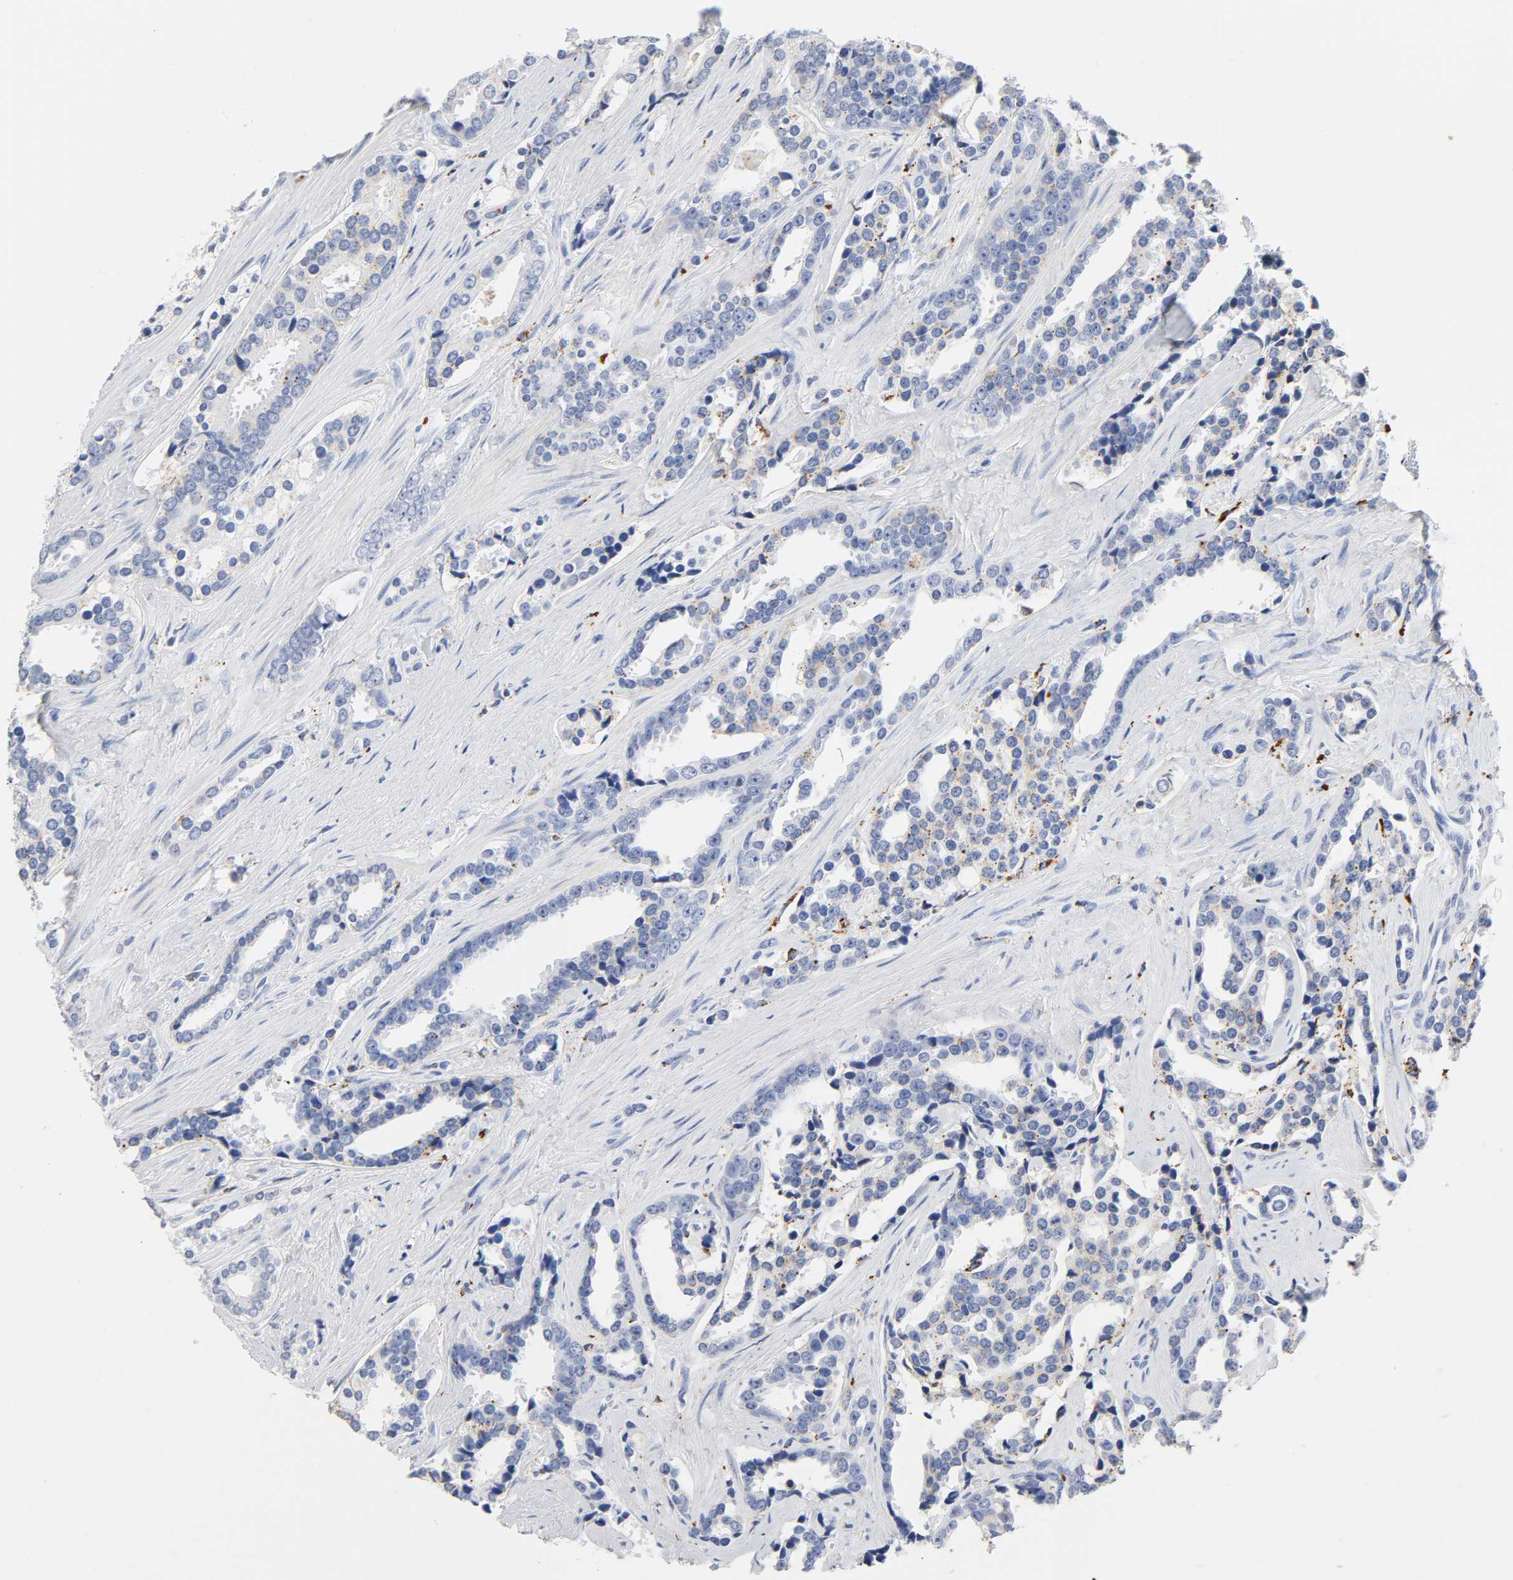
{"staining": {"intensity": "weak", "quantity": "<25%", "location": "cytoplasmic/membranous"}, "tissue": "prostate cancer", "cell_type": "Tumor cells", "image_type": "cancer", "snomed": [{"axis": "morphology", "description": "Adenocarcinoma, High grade"}, {"axis": "topography", "description": "Prostate"}], "caption": "Immunohistochemistry (IHC) histopathology image of prostate cancer stained for a protein (brown), which displays no expression in tumor cells. (DAB (3,3'-diaminobenzidine) IHC with hematoxylin counter stain).", "gene": "PLP1", "patient": {"sex": "male", "age": 67}}